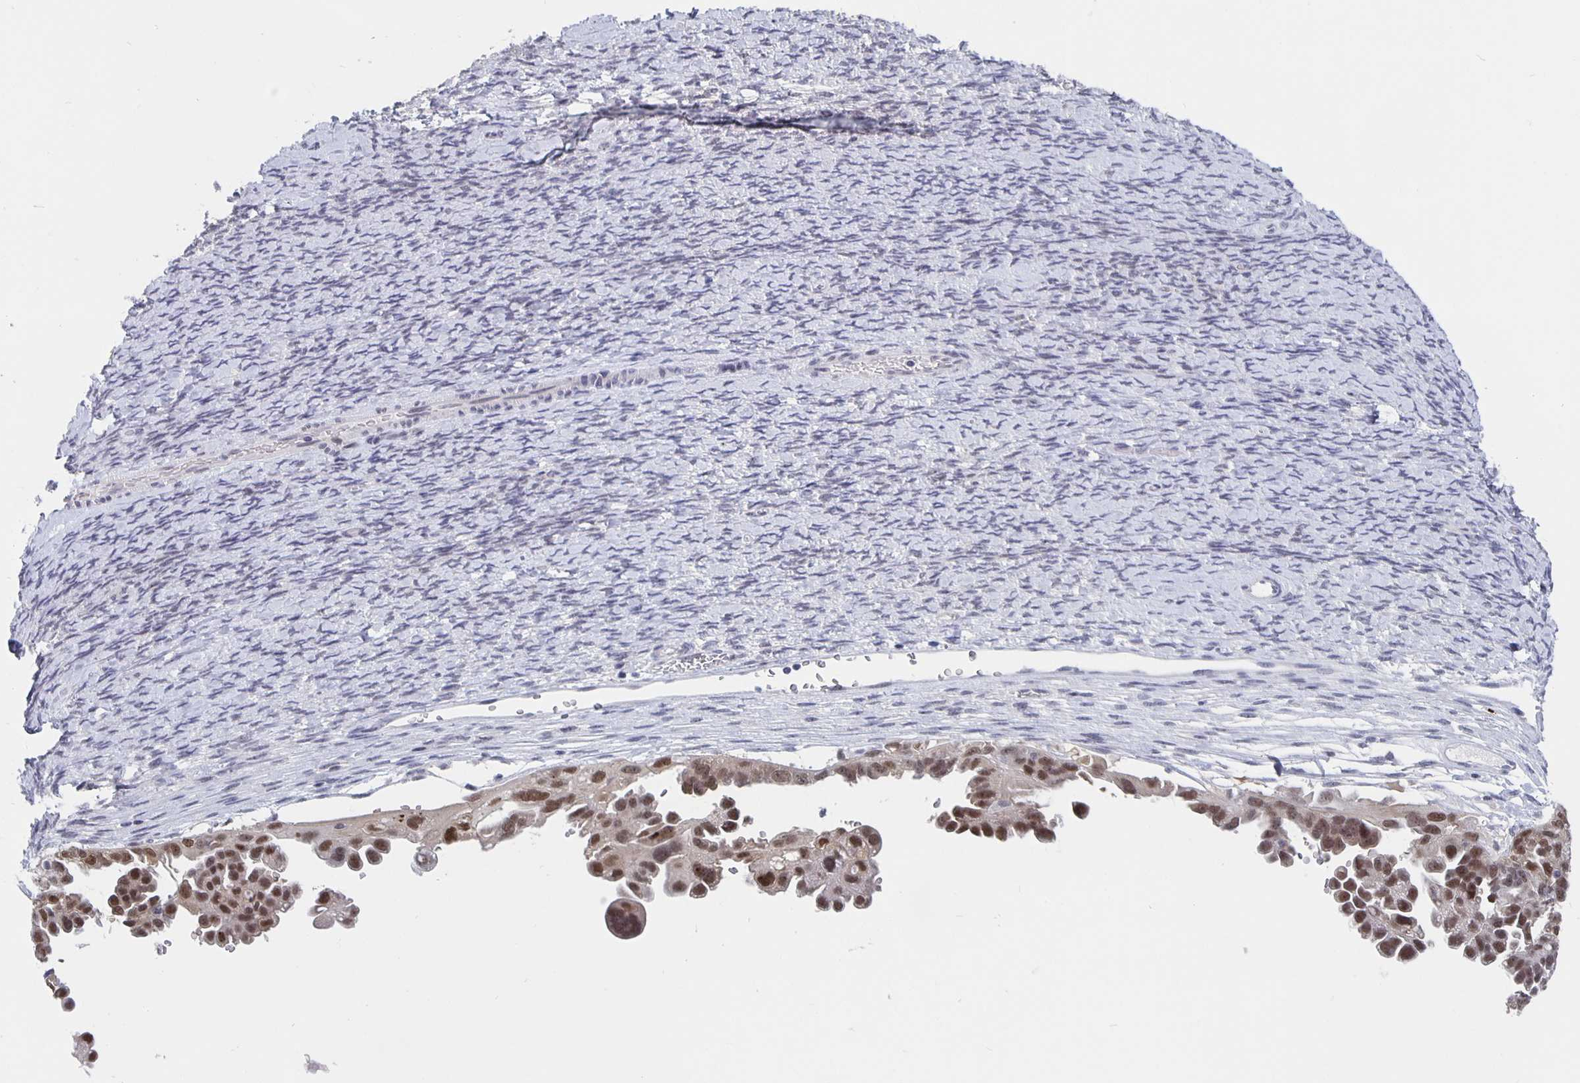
{"staining": {"intensity": "moderate", "quantity": ">75%", "location": "nuclear"}, "tissue": "ovarian cancer", "cell_type": "Tumor cells", "image_type": "cancer", "snomed": [{"axis": "morphology", "description": "Cystadenocarcinoma, serous, NOS"}, {"axis": "topography", "description": "Ovary"}], "caption": "This is an image of immunohistochemistry (IHC) staining of serous cystadenocarcinoma (ovarian), which shows moderate expression in the nuclear of tumor cells.", "gene": "ZNF691", "patient": {"sex": "female", "age": 53}}